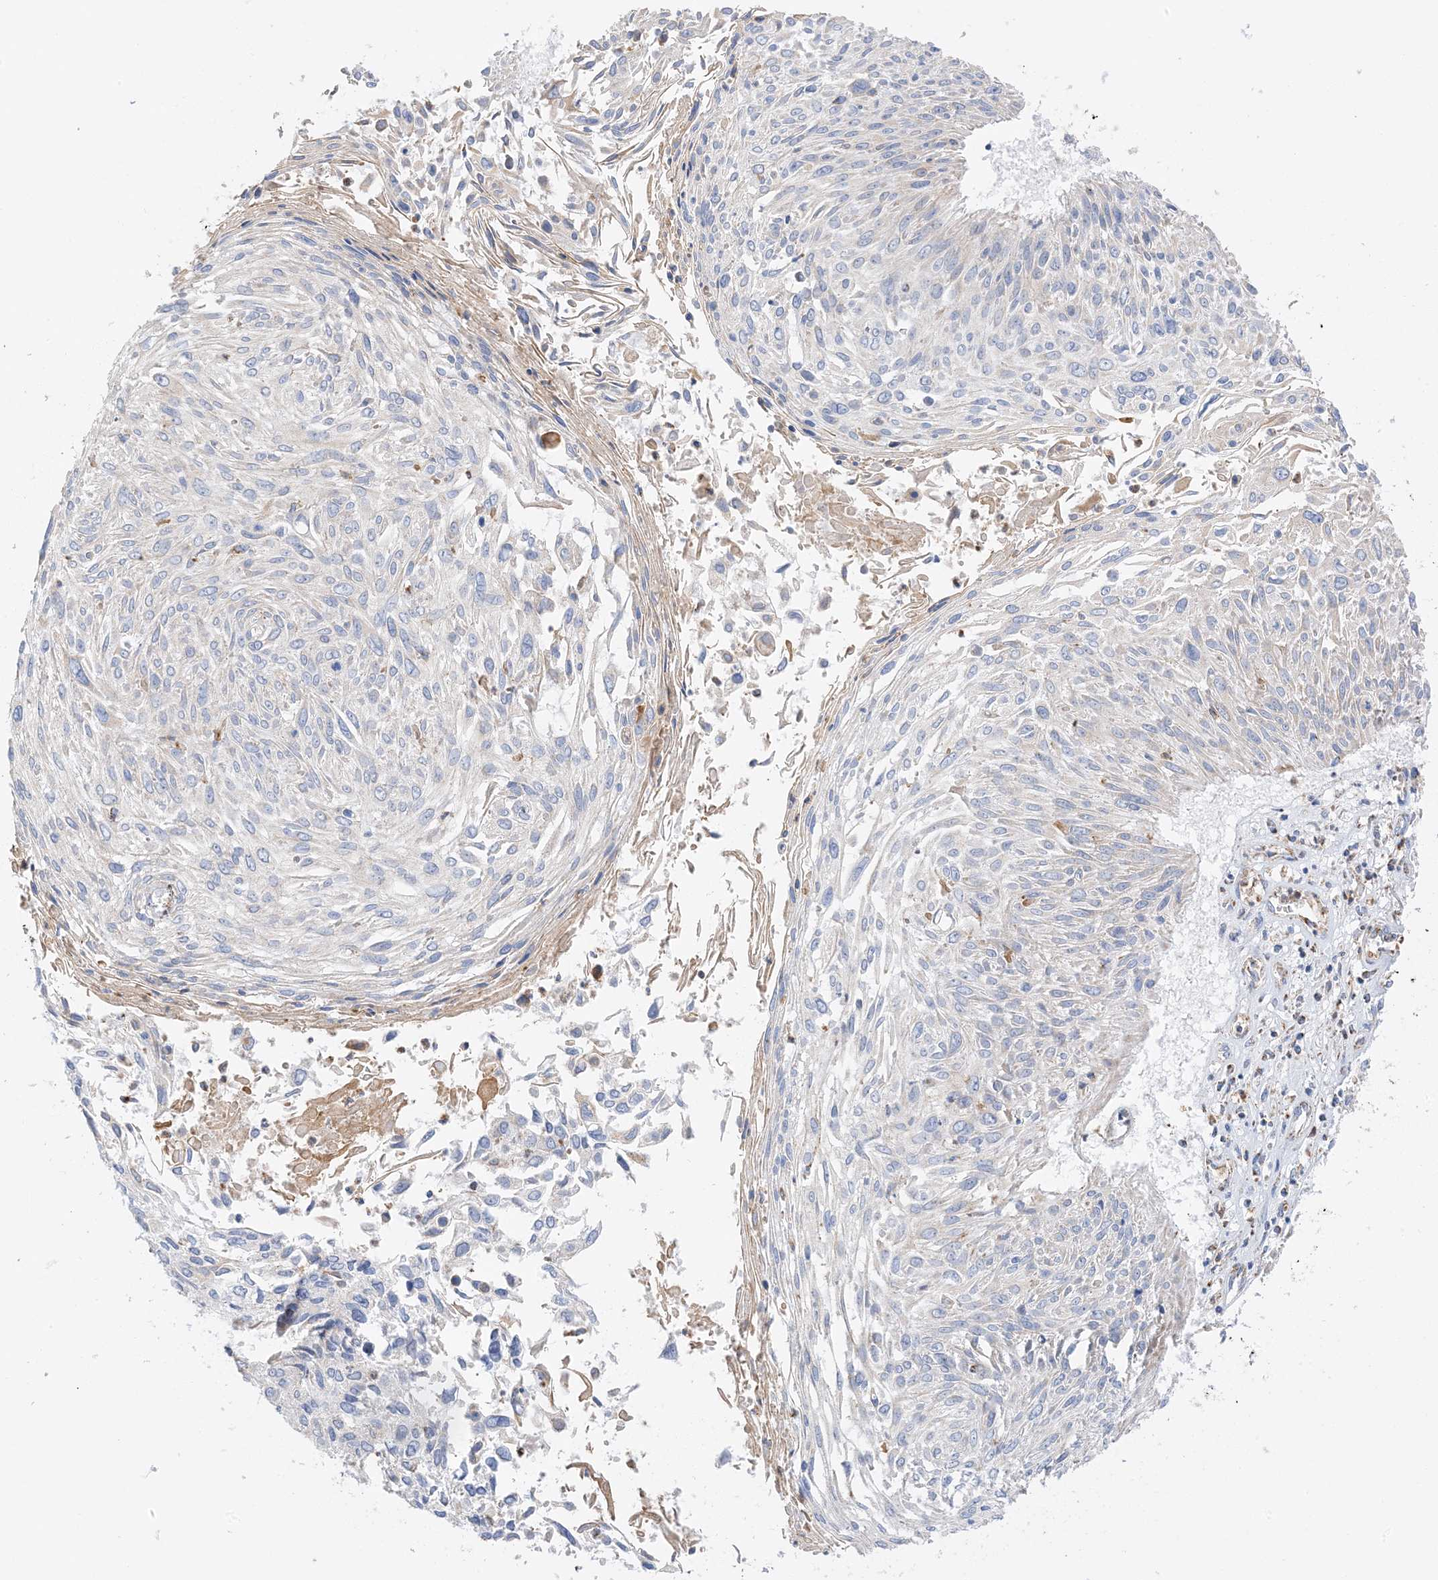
{"staining": {"intensity": "negative", "quantity": "none", "location": "none"}, "tissue": "cervical cancer", "cell_type": "Tumor cells", "image_type": "cancer", "snomed": [{"axis": "morphology", "description": "Squamous cell carcinoma, NOS"}, {"axis": "topography", "description": "Cervix"}], "caption": "A micrograph of human cervical cancer is negative for staining in tumor cells.", "gene": "CAPN13", "patient": {"sex": "female", "age": 51}}